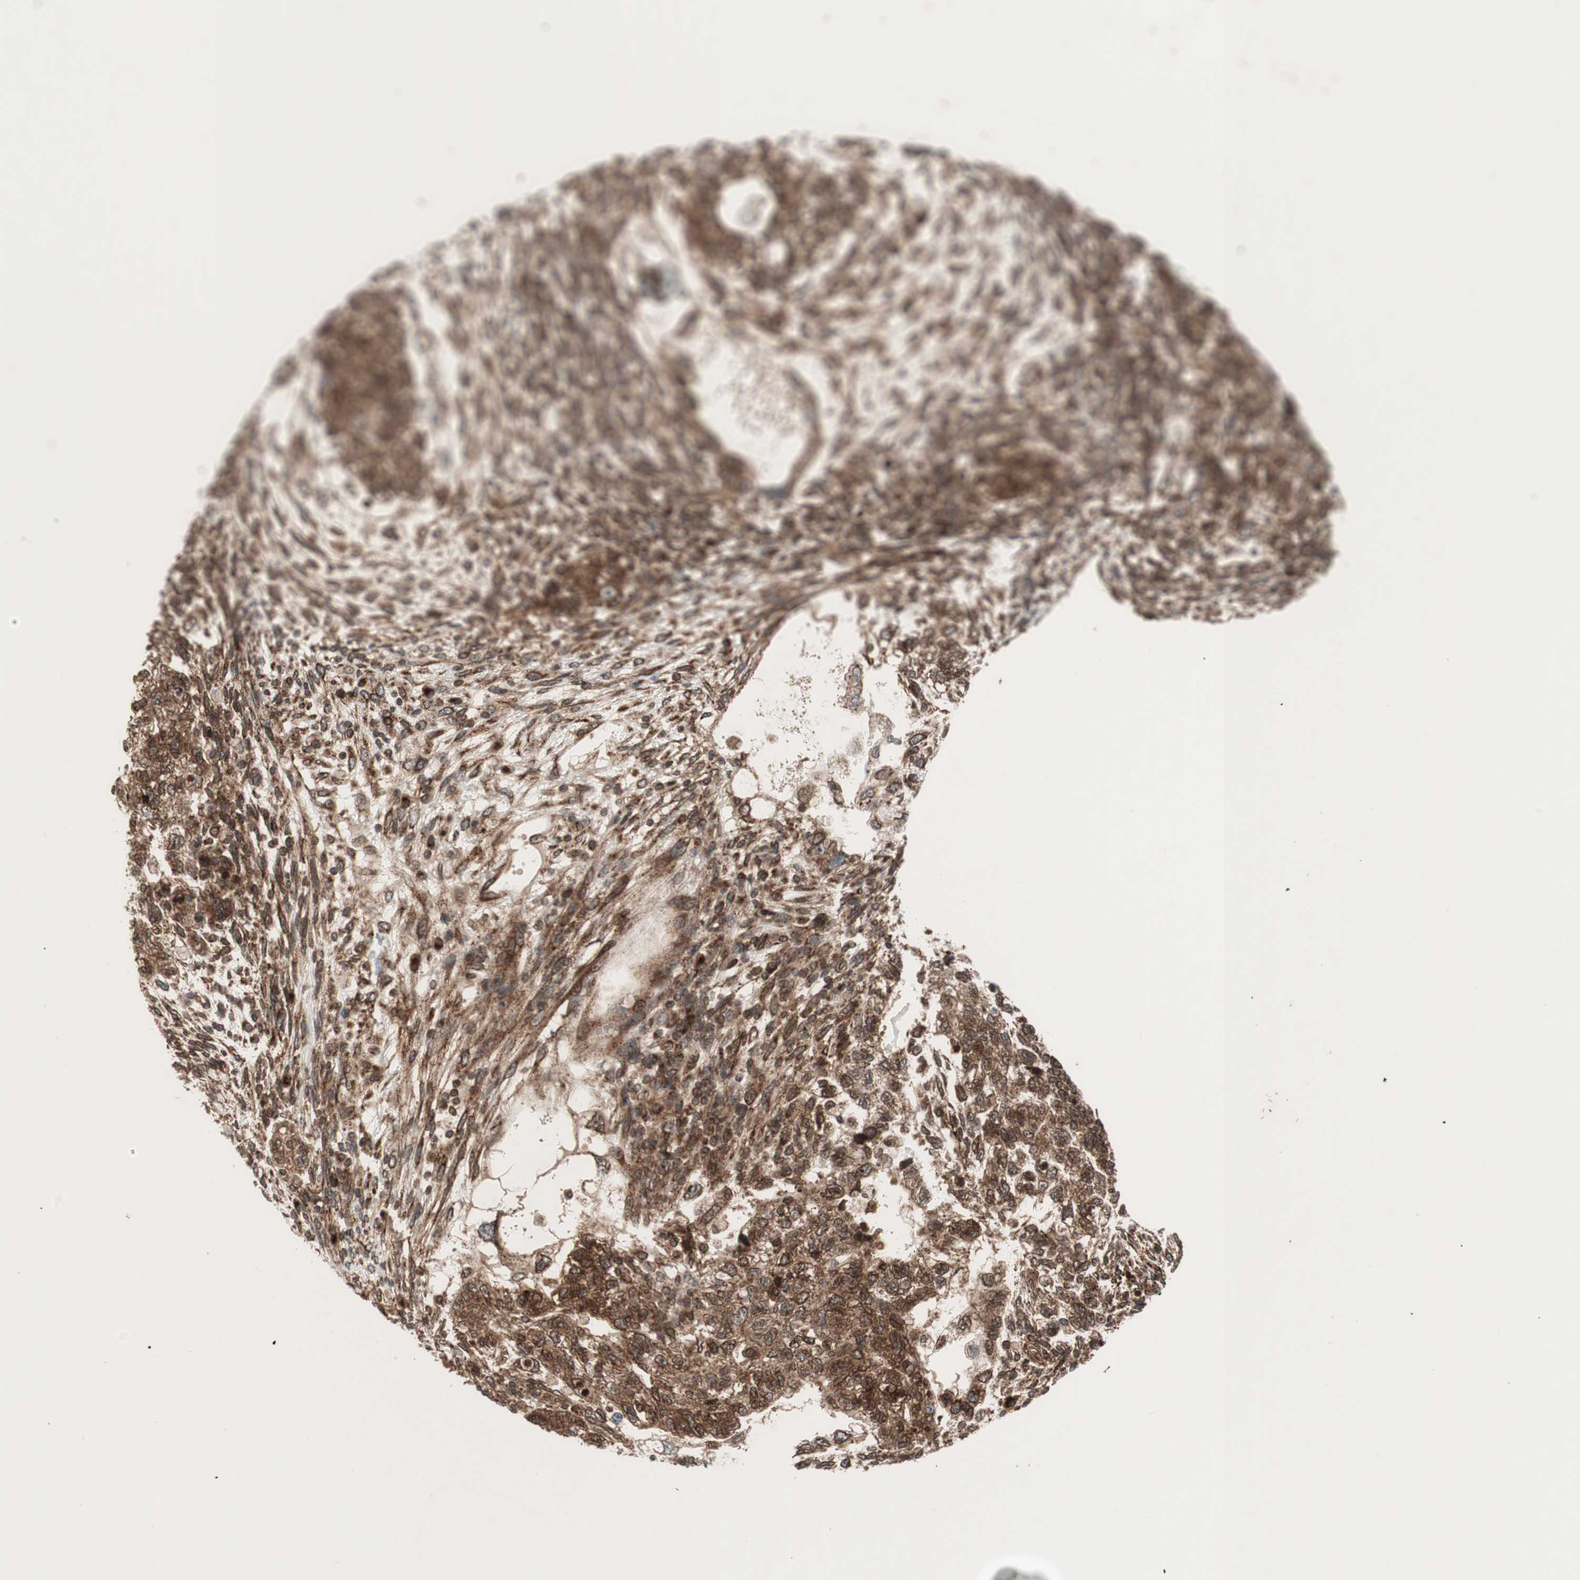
{"staining": {"intensity": "strong", "quantity": ">75%", "location": "cytoplasmic/membranous,nuclear"}, "tissue": "testis cancer", "cell_type": "Tumor cells", "image_type": "cancer", "snomed": [{"axis": "morphology", "description": "Normal tissue, NOS"}, {"axis": "morphology", "description": "Carcinoma, Embryonal, NOS"}, {"axis": "topography", "description": "Testis"}], "caption": "Strong cytoplasmic/membranous and nuclear staining for a protein is appreciated in approximately >75% of tumor cells of testis cancer (embryonal carcinoma) using IHC.", "gene": "NUP62", "patient": {"sex": "male", "age": 36}}